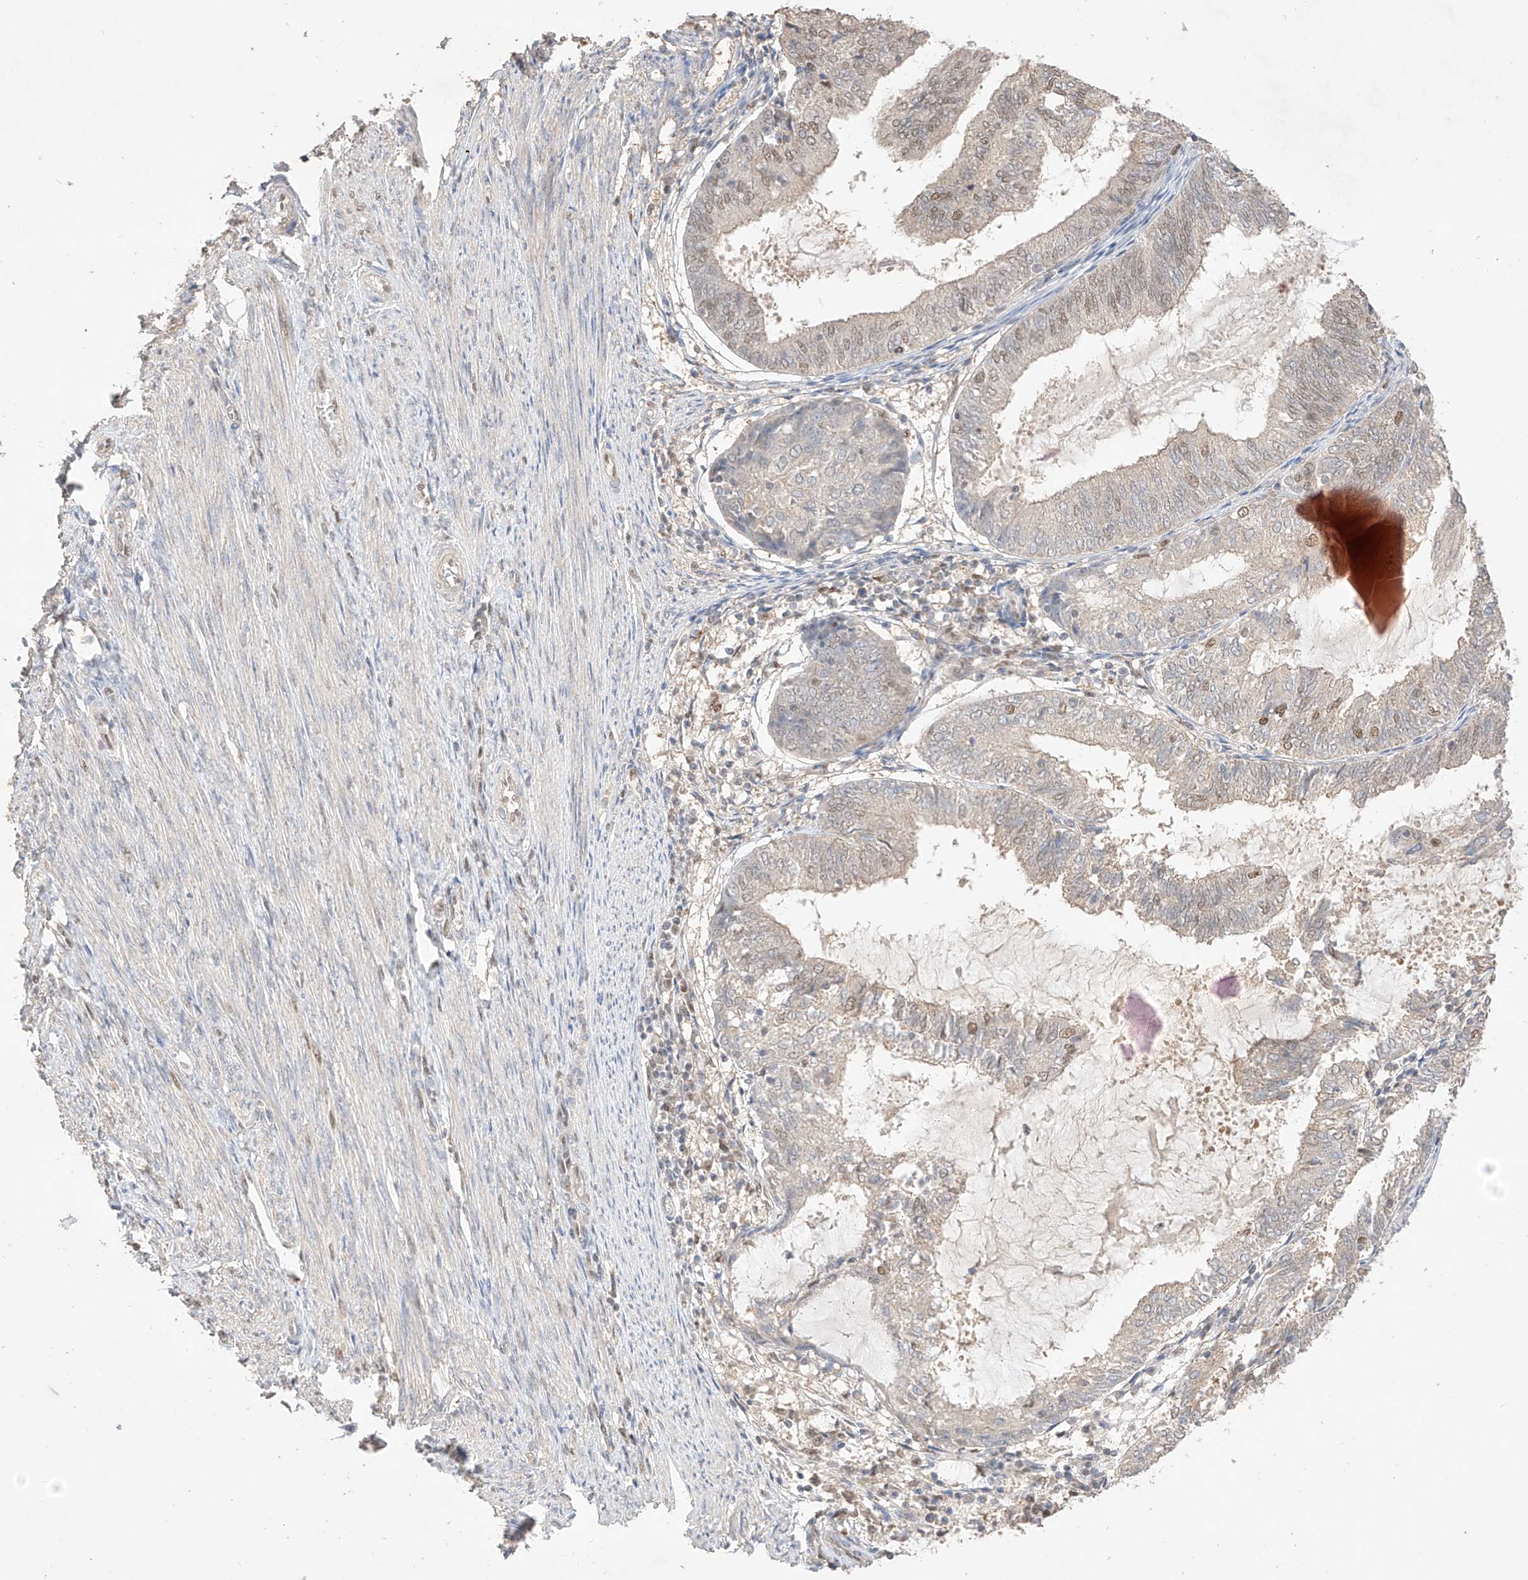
{"staining": {"intensity": "weak", "quantity": "<25%", "location": "nuclear"}, "tissue": "endometrial cancer", "cell_type": "Tumor cells", "image_type": "cancer", "snomed": [{"axis": "morphology", "description": "Adenocarcinoma, NOS"}, {"axis": "topography", "description": "Endometrium"}], "caption": "A histopathology image of endometrial cancer stained for a protein demonstrates no brown staining in tumor cells.", "gene": "APIP", "patient": {"sex": "female", "age": 81}}